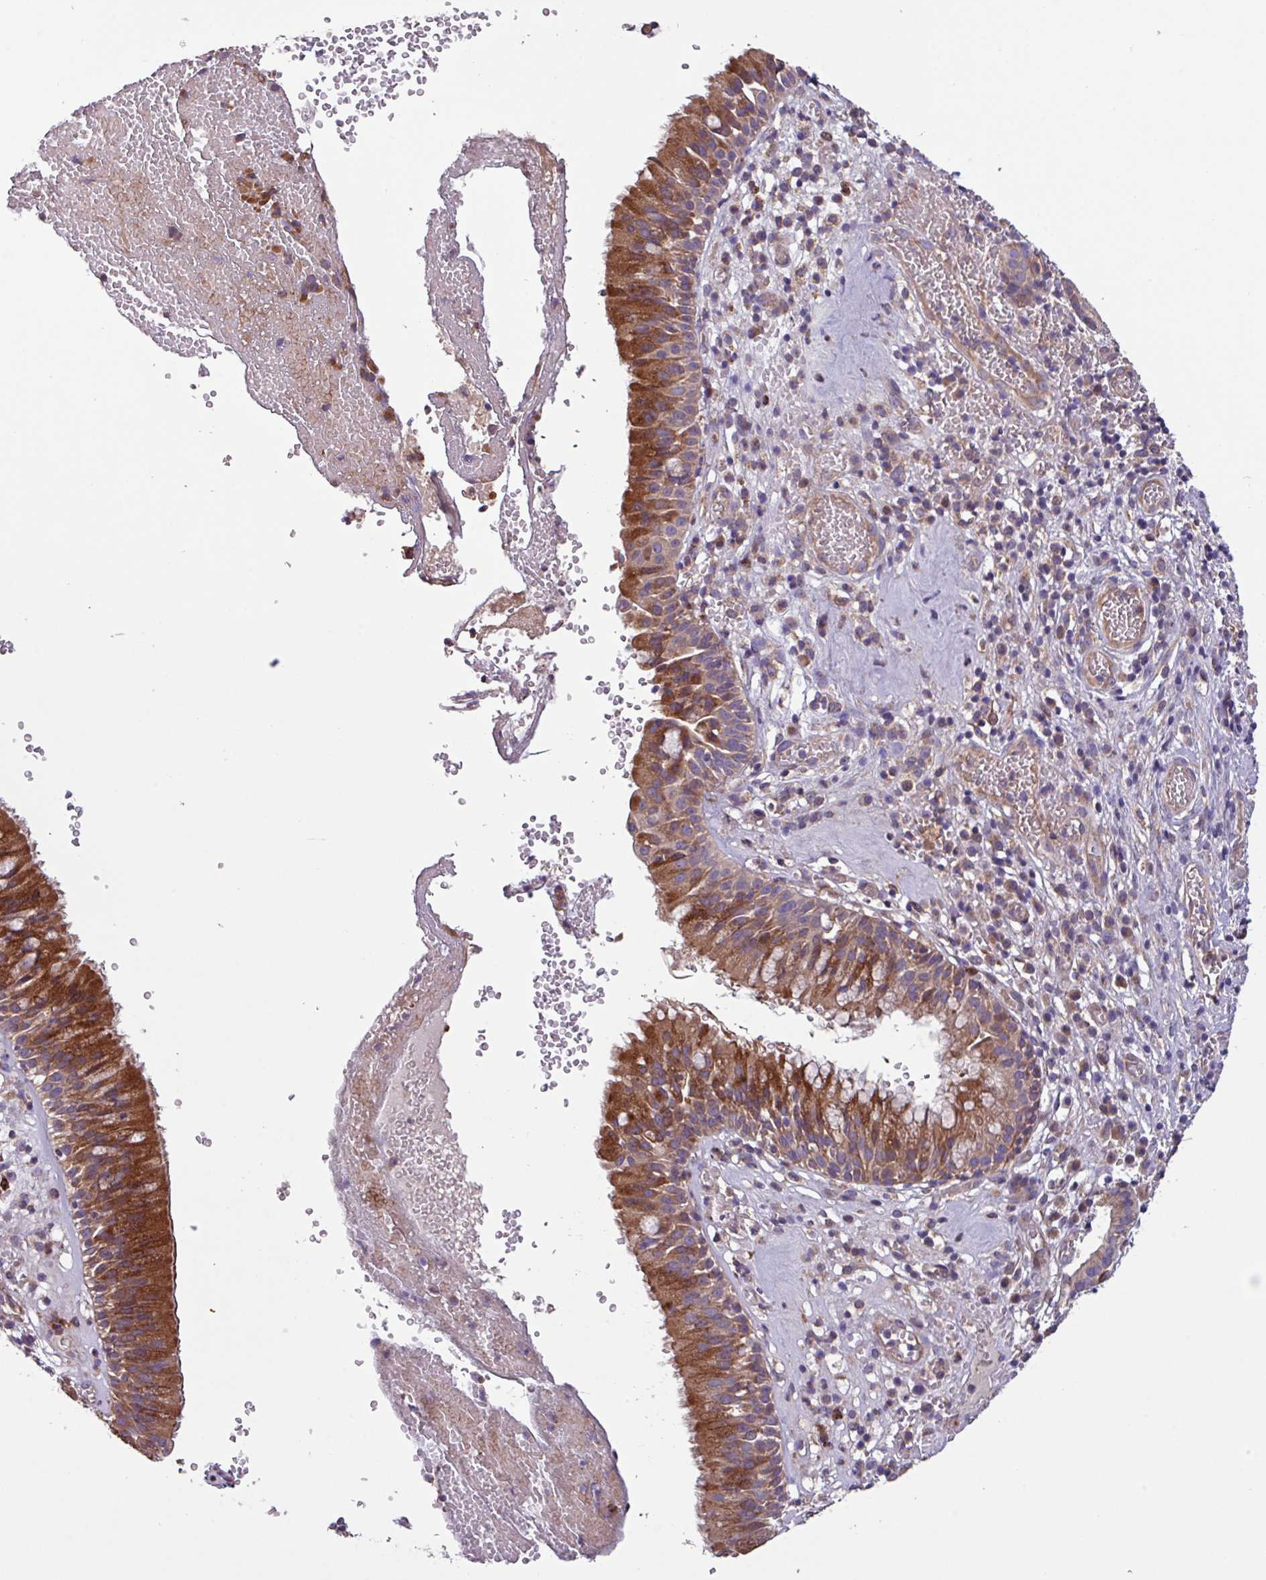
{"staining": {"intensity": "strong", "quantity": "25%-75%", "location": "cytoplasmic/membranous"}, "tissue": "nasopharynx", "cell_type": "Respiratory epithelial cells", "image_type": "normal", "snomed": [{"axis": "morphology", "description": "Normal tissue, NOS"}, {"axis": "topography", "description": "Nasopharynx"}], "caption": "Immunohistochemistry (IHC) micrograph of benign nasopharynx: human nasopharynx stained using IHC displays high levels of strong protein expression localized specifically in the cytoplasmic/membranous of respiratory epithelial cells, appearing as a cytoplasmic/membranous brown color.", "gene": "PTPRQ", "patient": {"sex": "male", "age": 65}}